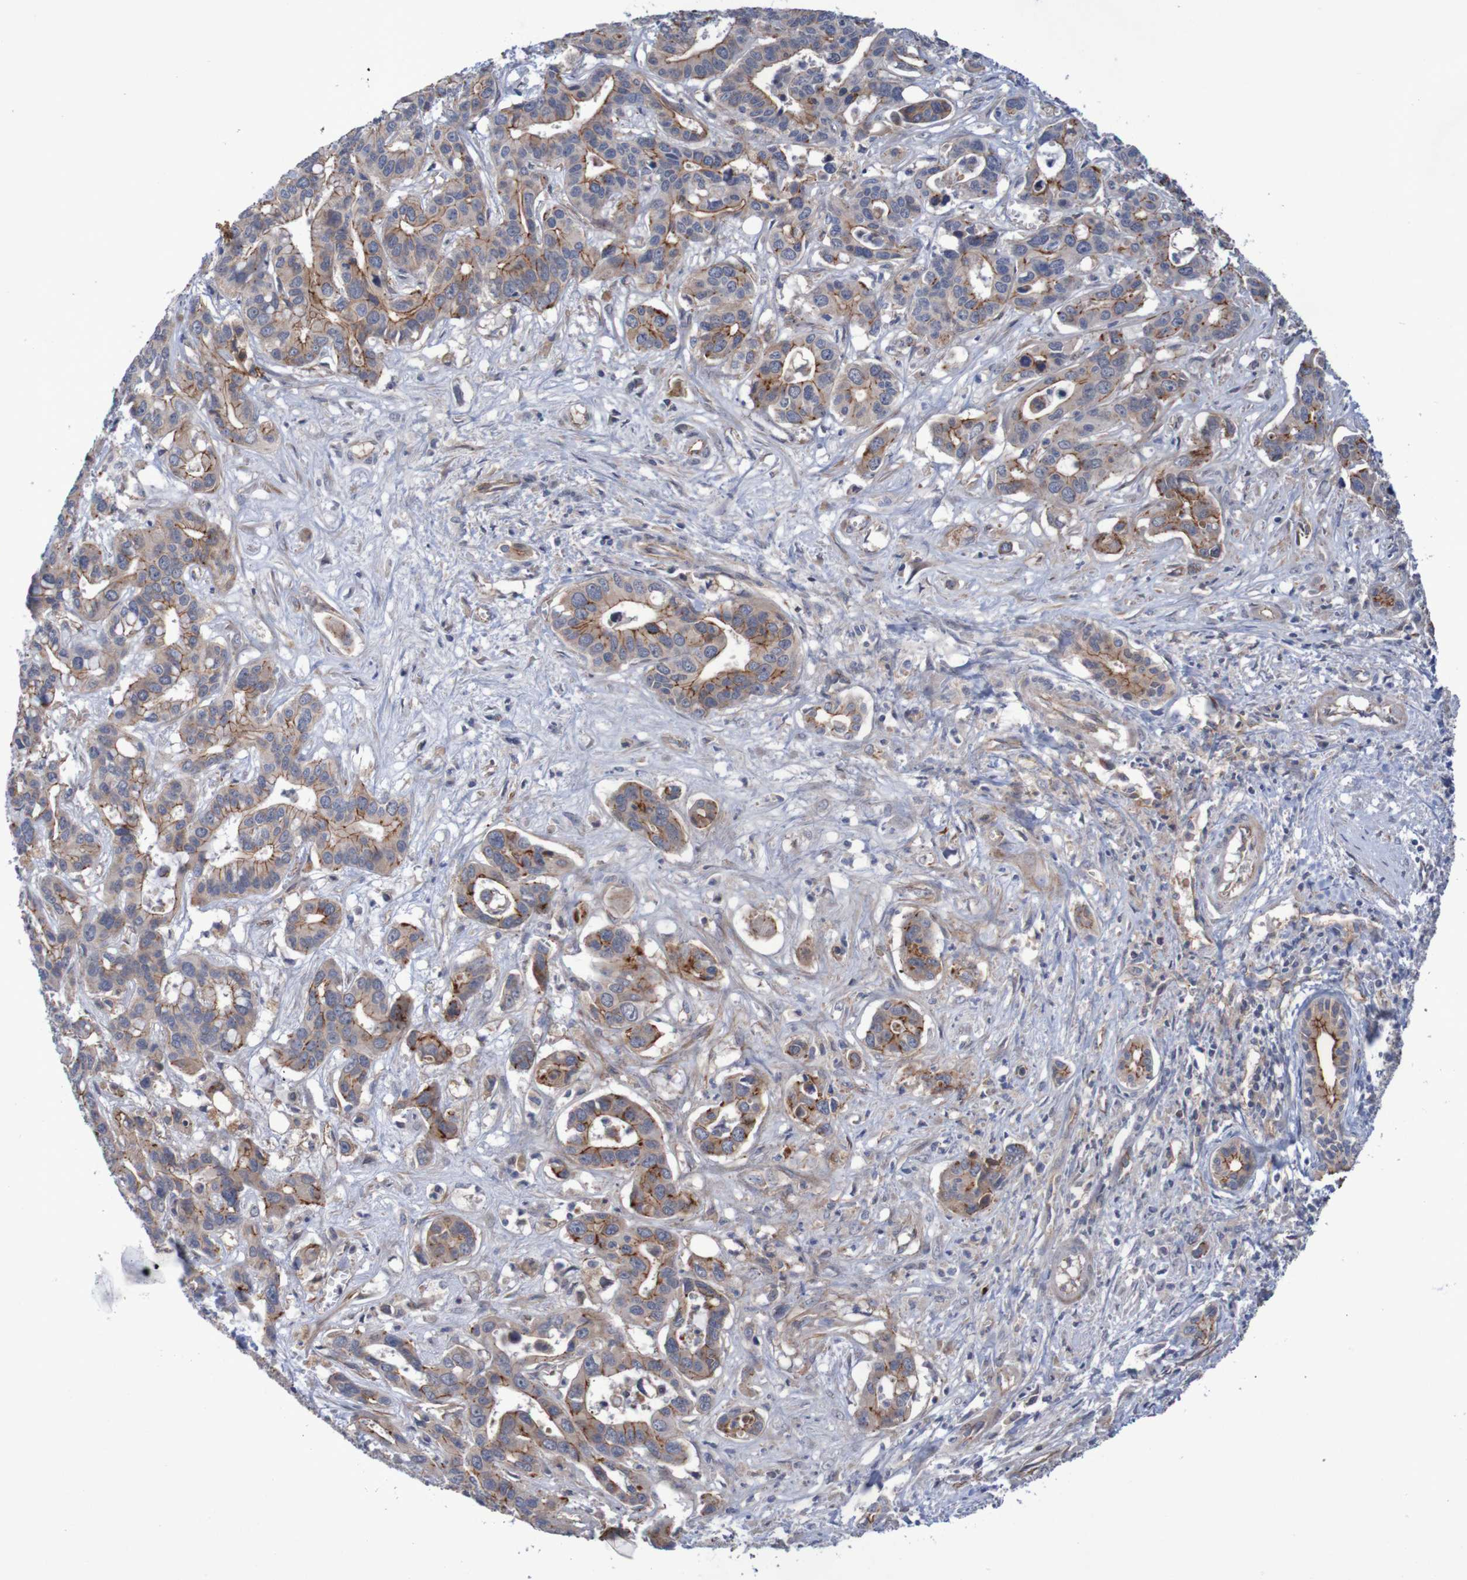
{"staining": {"intensity": "moderate", "quantity": "25%-75%", "location": "cytoplasmic/membranous"}, "tissue": "liver cancer", "cell_type": "Tumor cells", "image_type": "cancer", "snomed": [{"axis": "morphology", "description": "Cholangiocarcinoma"}, {"axis": "topography", "description": "Liver"}], "caption": "Immunohistochemical staining of cholangiocarcinoma (liver) demonstrates moderate cytoplasmic/membranous protein expression in approximately 25%-75% of tumor cells. The staining was performed using DAB (3,3'-diaminobenzidine) to visualize the protein expression in brown, while the nuclei were stained in blue with hematoxylin (Magnification: 20x).", "gene": "NECTIN2", "patient": {"sex": "female", "age": 65}}